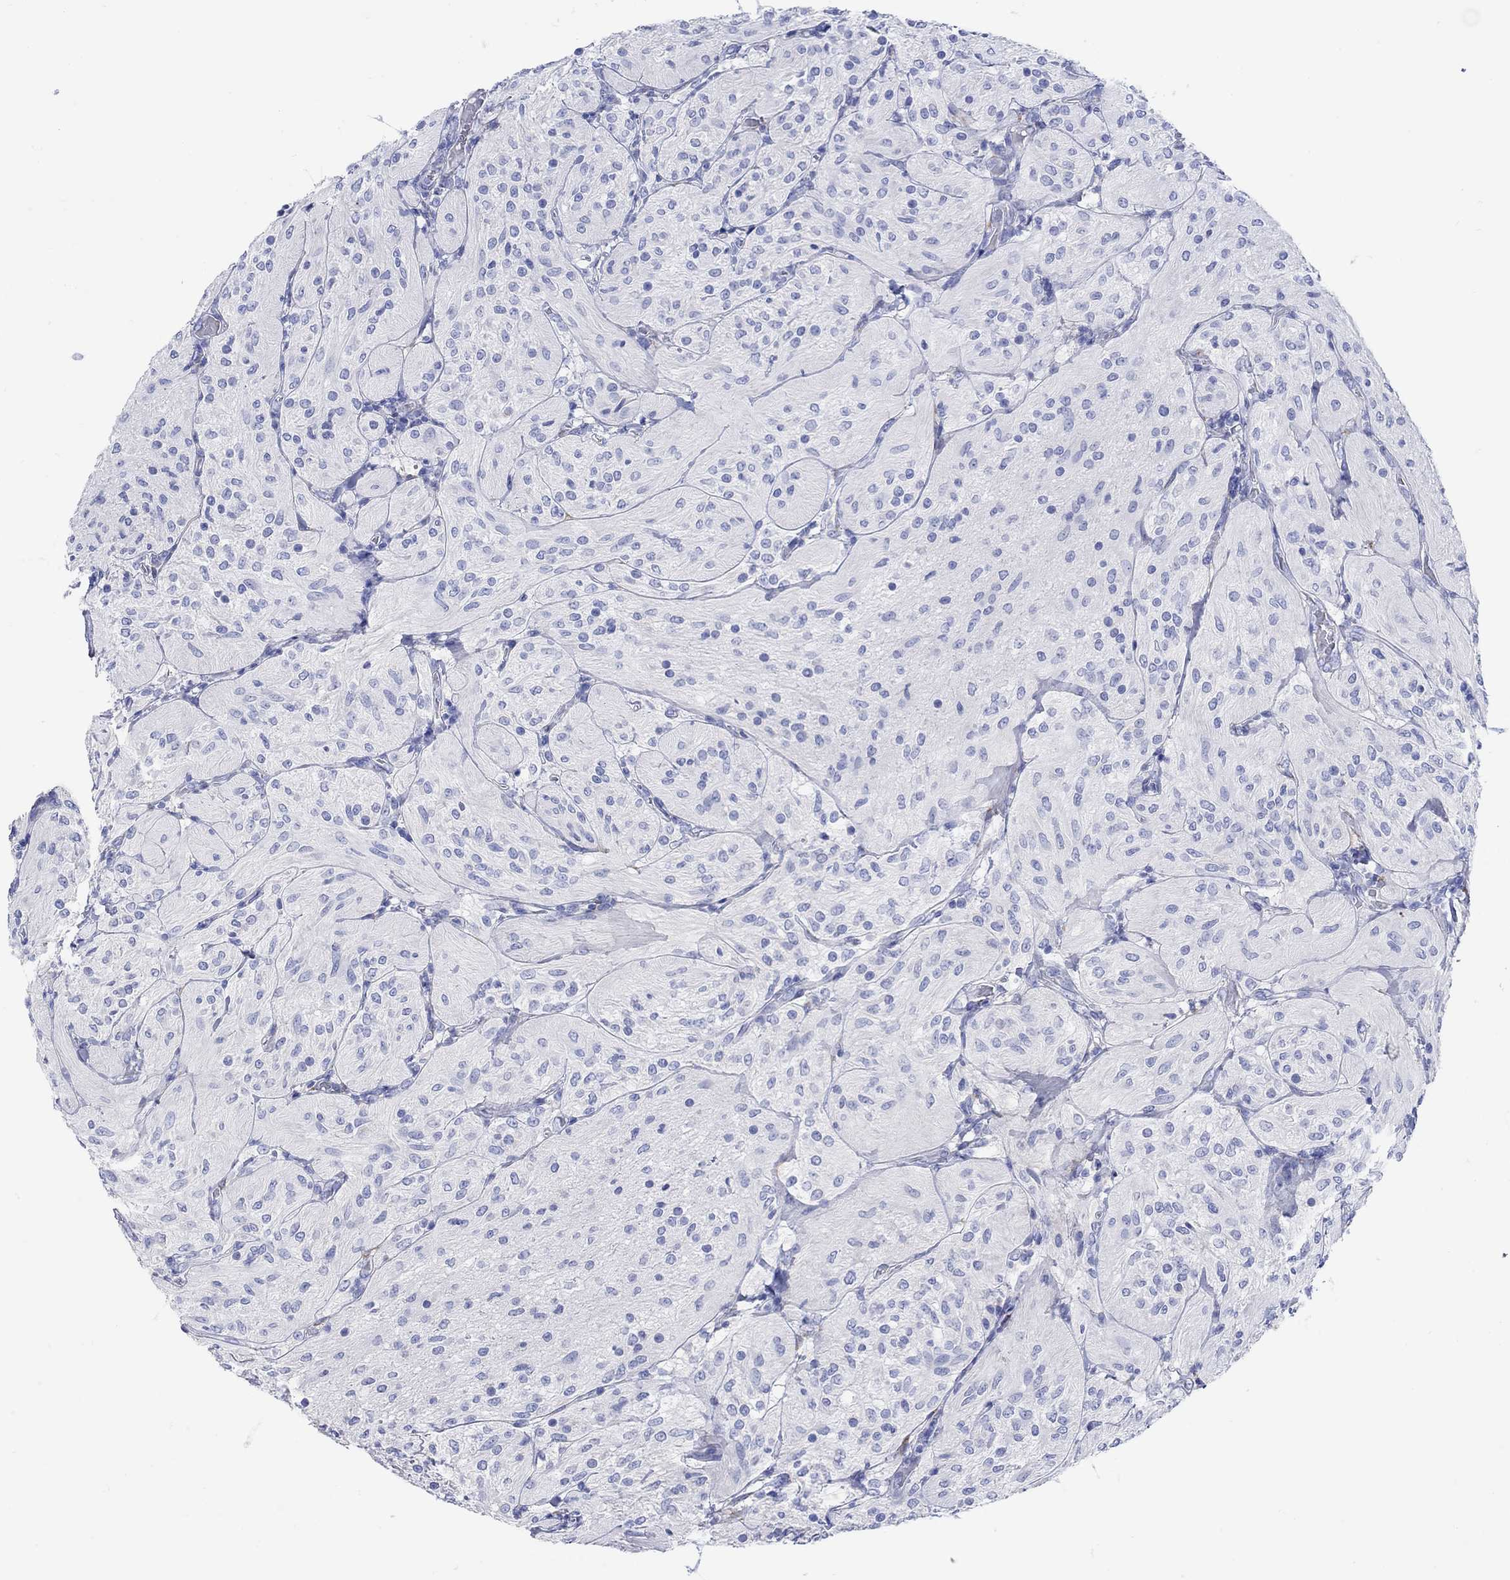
{"staining": {"intensity": "negative", "quantity": "none", "location": "none"}, "tissue": "glioma", "cell_type": "Tumor cells", "image_type": "cancer", "snomed": [{"axis": "morphology", "description": "Glioma, malignant, Low grade"}, {"axis": "topography", "description": "Brain"}], "caption": "Immunohistochemistry (IHC) of malignant low-grade glioma exhibits no positivity in tumor cells.", "gene": "P2RY6", "patient": {"sex": "male", "age": 3}}